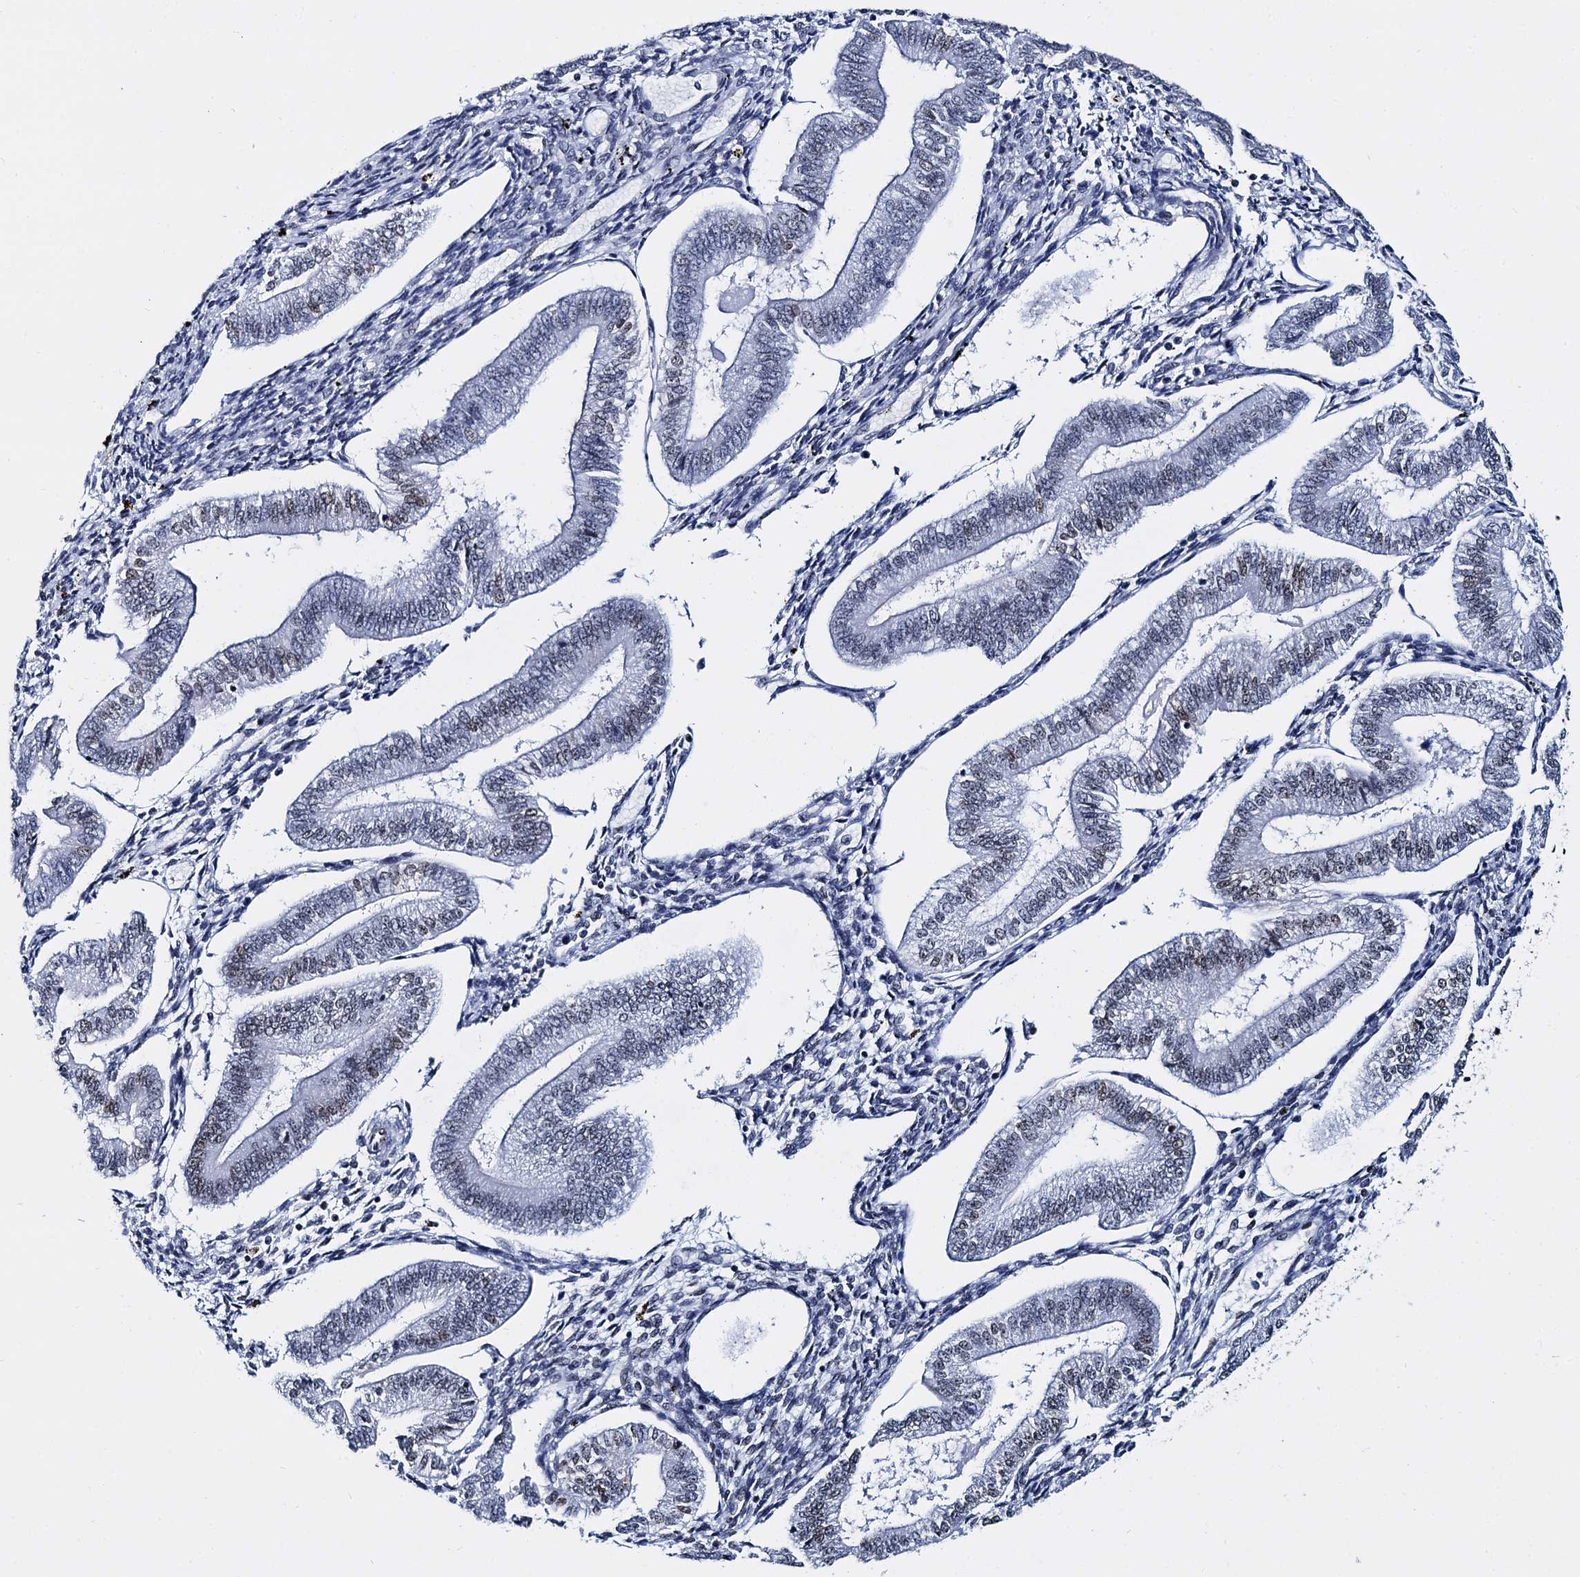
{"staining": {"intensity": "negative", "quantity": "none", "location": "none"}, "tissue": "endometrium", "cell_type": "Cells in endometrial stroma", "image_type": "normal", "snomed": [{"axis": "morphology", "description": "Normal tissue, NOS"}, {"axis": "topography", "description": "Endometrium"}], "caption": "Immunohistochemistry of normal endometrium displays no expression in cells in endometrial stroma.", "gene": "CMAS", "patient": {"sex": "female", "age": 34}}